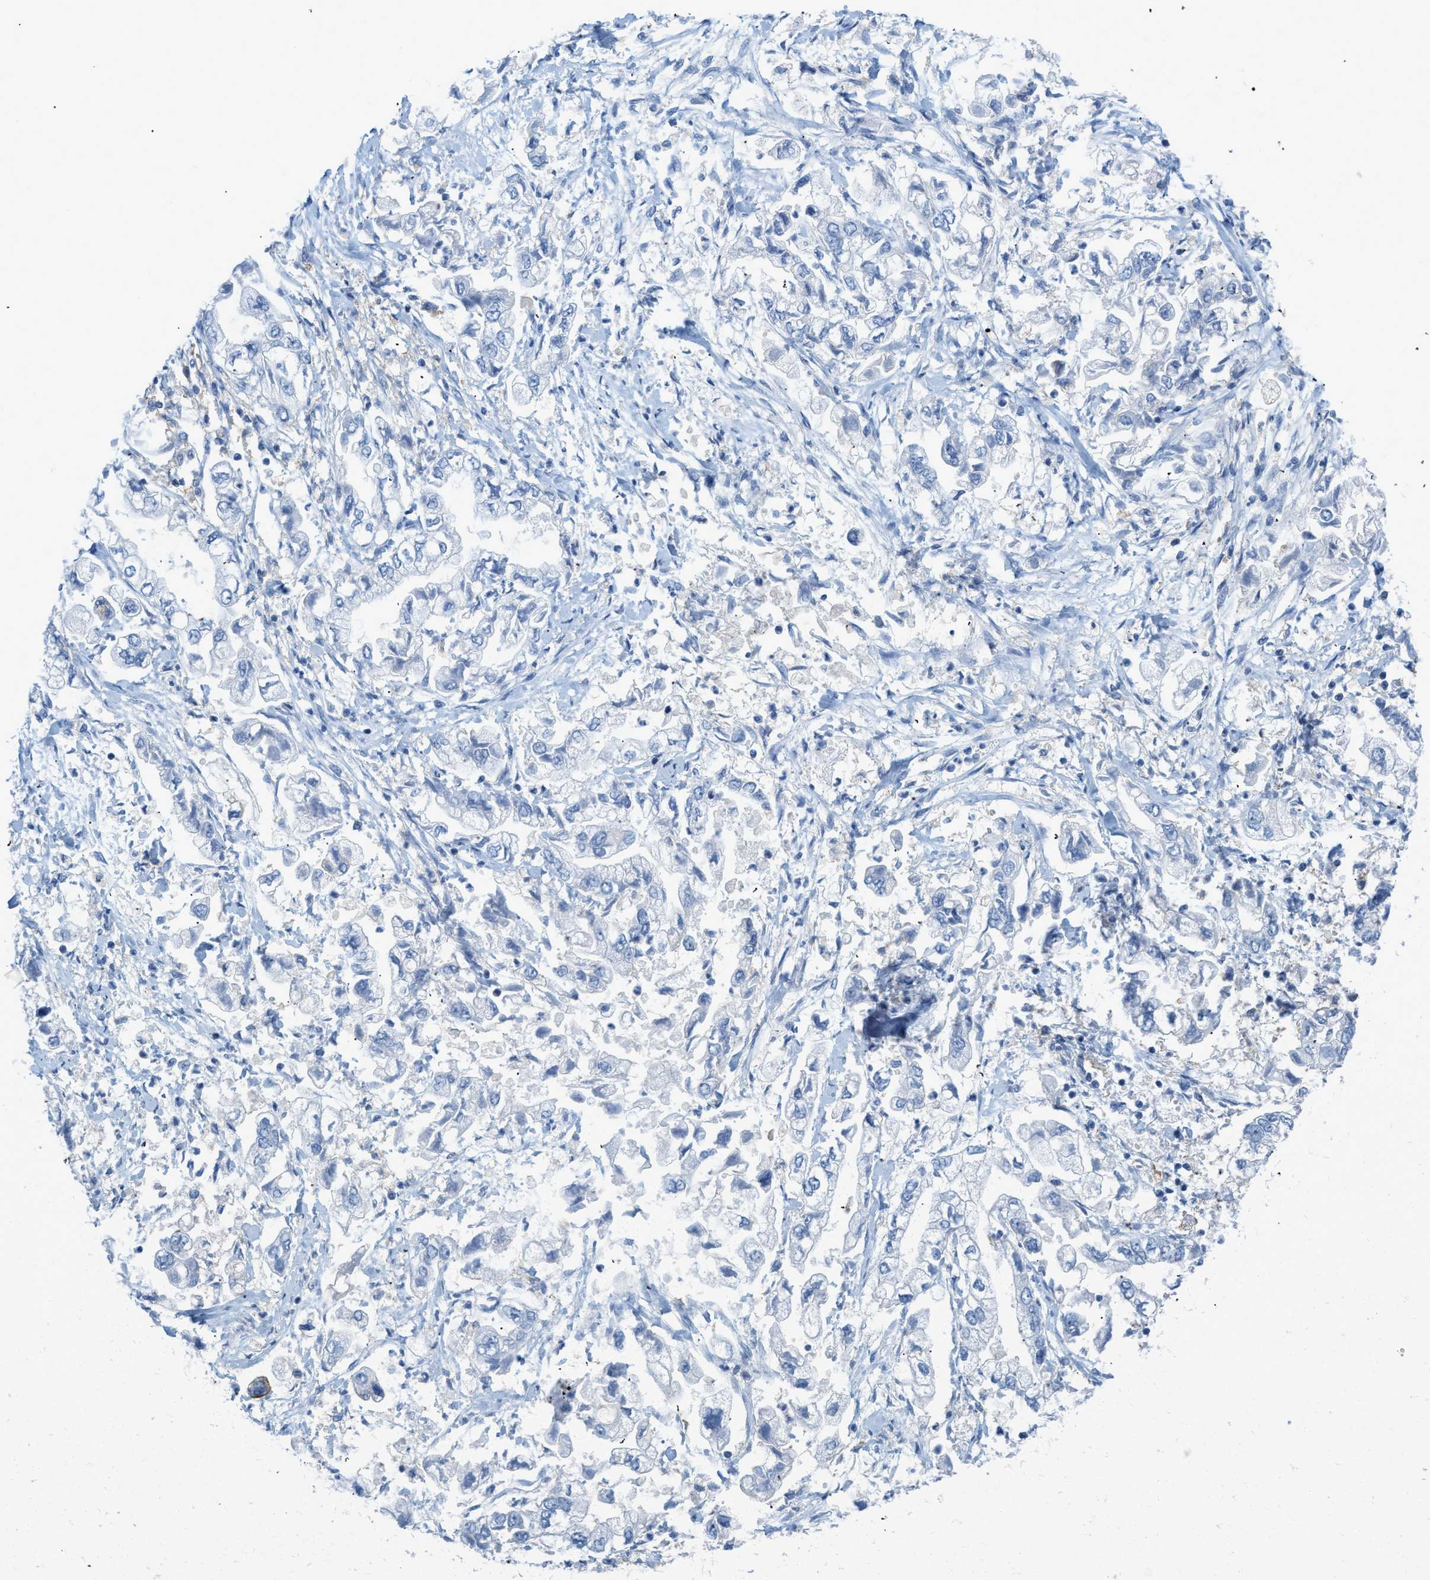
{"staining": {"intensity": "negative", "quantity": "none", "location": "none"}, "tissue": "stomach cancer", "cell_type": "Tumor cells", "image_type": "cancer", "snomed": [{"axis": "morphology", "description": "Normal tissue, NOS"}, {"axis": "morphology", "description": "Adenocarcinoma, NOS"}, {"axis": "topography", "description": "Stomach"}], "caption": "Stomach adenocarcinoma was stained to show a protein in brown. There is no significant staining in tumor cells.", "gene": "SLC3A2", "patient": {"sex": "male", "age": 62}}